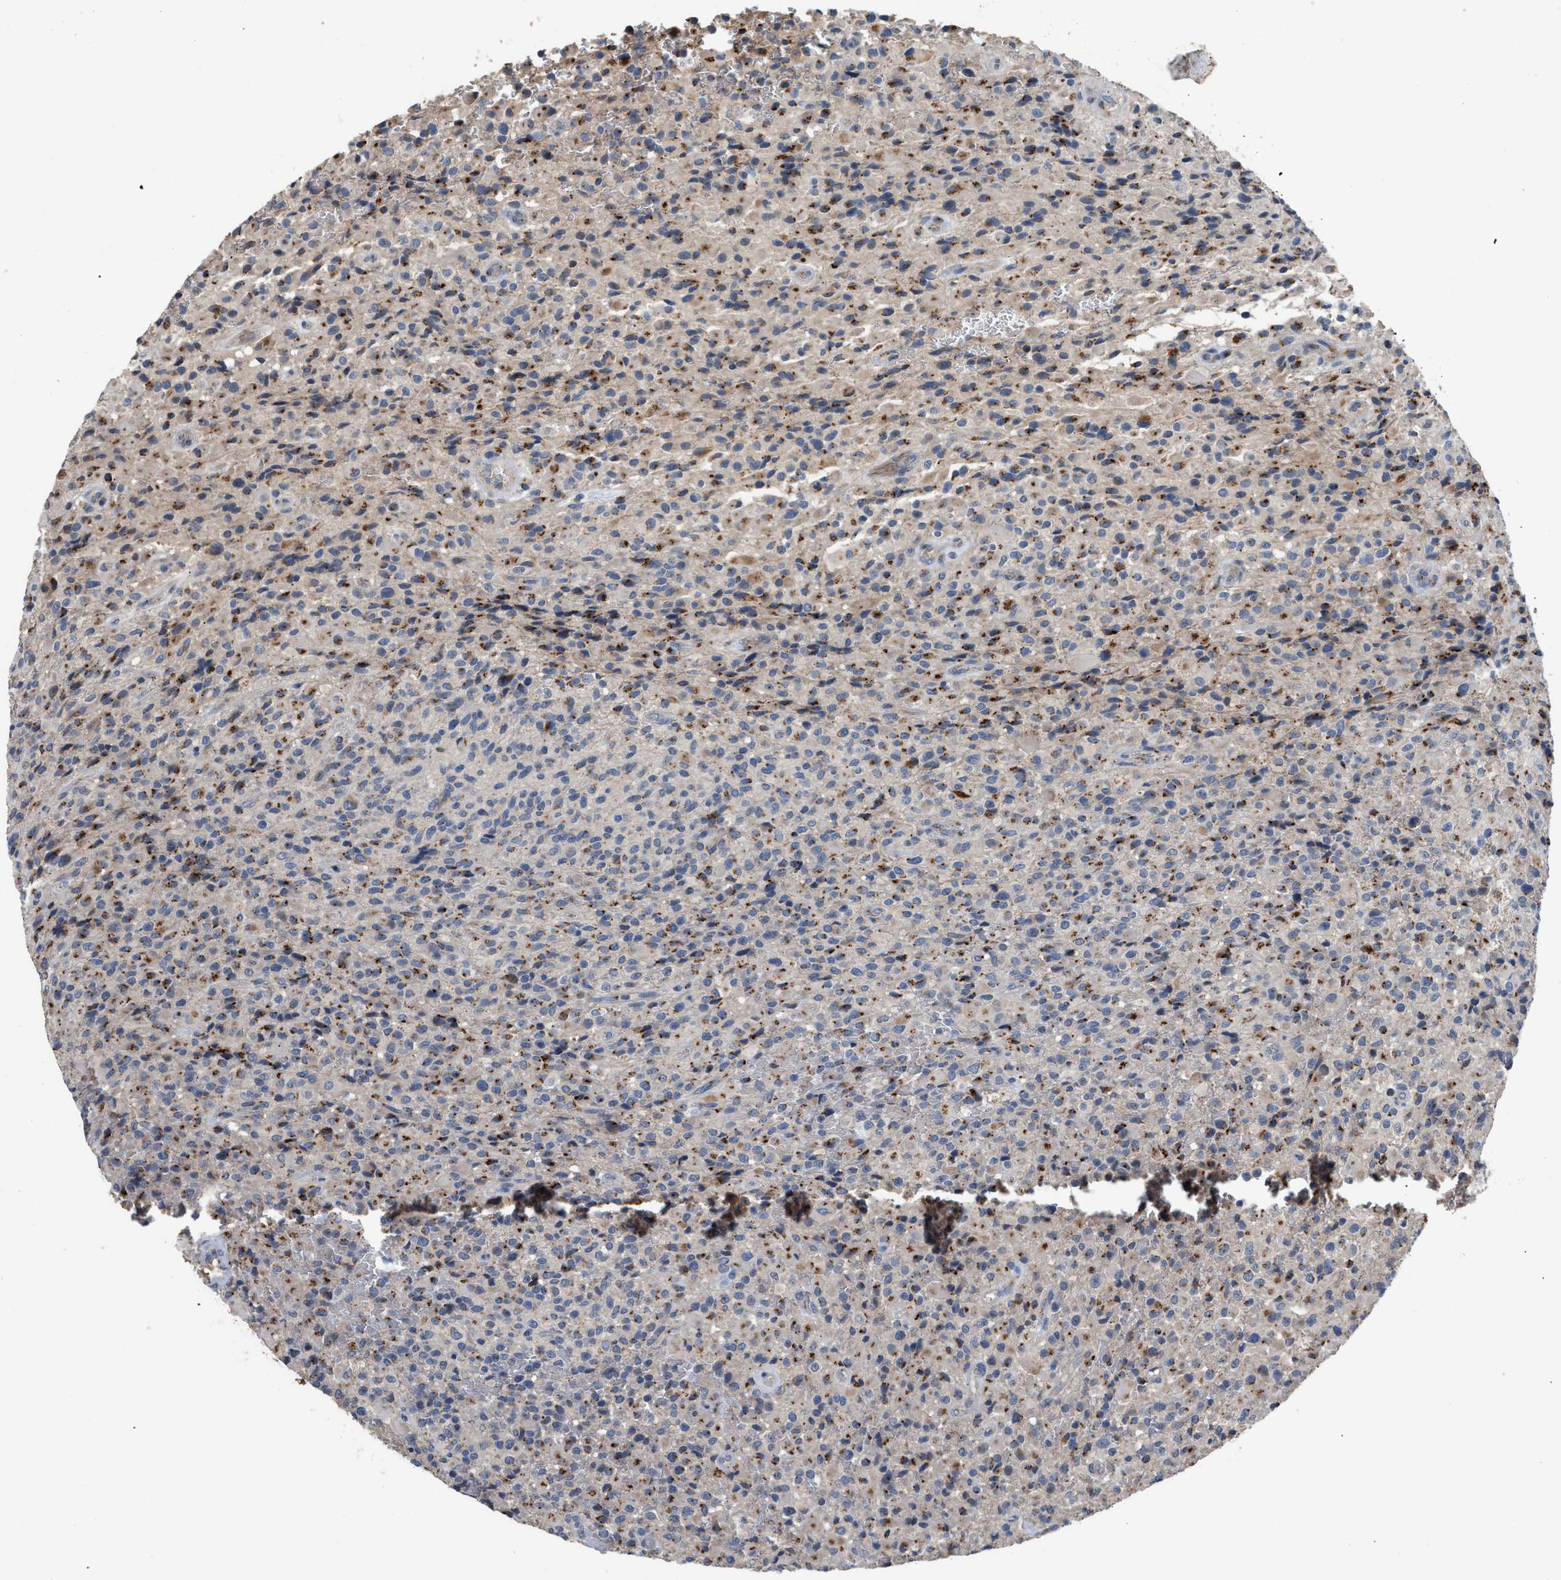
{"staining": {"intensity": "moderate", "quantity": "25%-75%", "location": "cytoplasmic/membranous"}, "tissue": "glioma", "cell_type": "Tumor cells", "image_type": "cancer", "snomed": [{"axis": "morphology", "description": "Glioma, malignant, High grade"}, {"axis": "topography", "description": "Brain"}], "caption": "Immunohistochemical staining of human high-grade glioma (malignant) displays medium levels of moderate cytoplasmic/membranous expression in approximately 25%-75% of tumor cells. The staining was performed using DAB to visualize the protein expression in brown, while the nuclei were stained in blue with hematoxylin (Magnification: 20x).", "gene": "SIK2", "patient": {"sex": "male", "age": 71}}